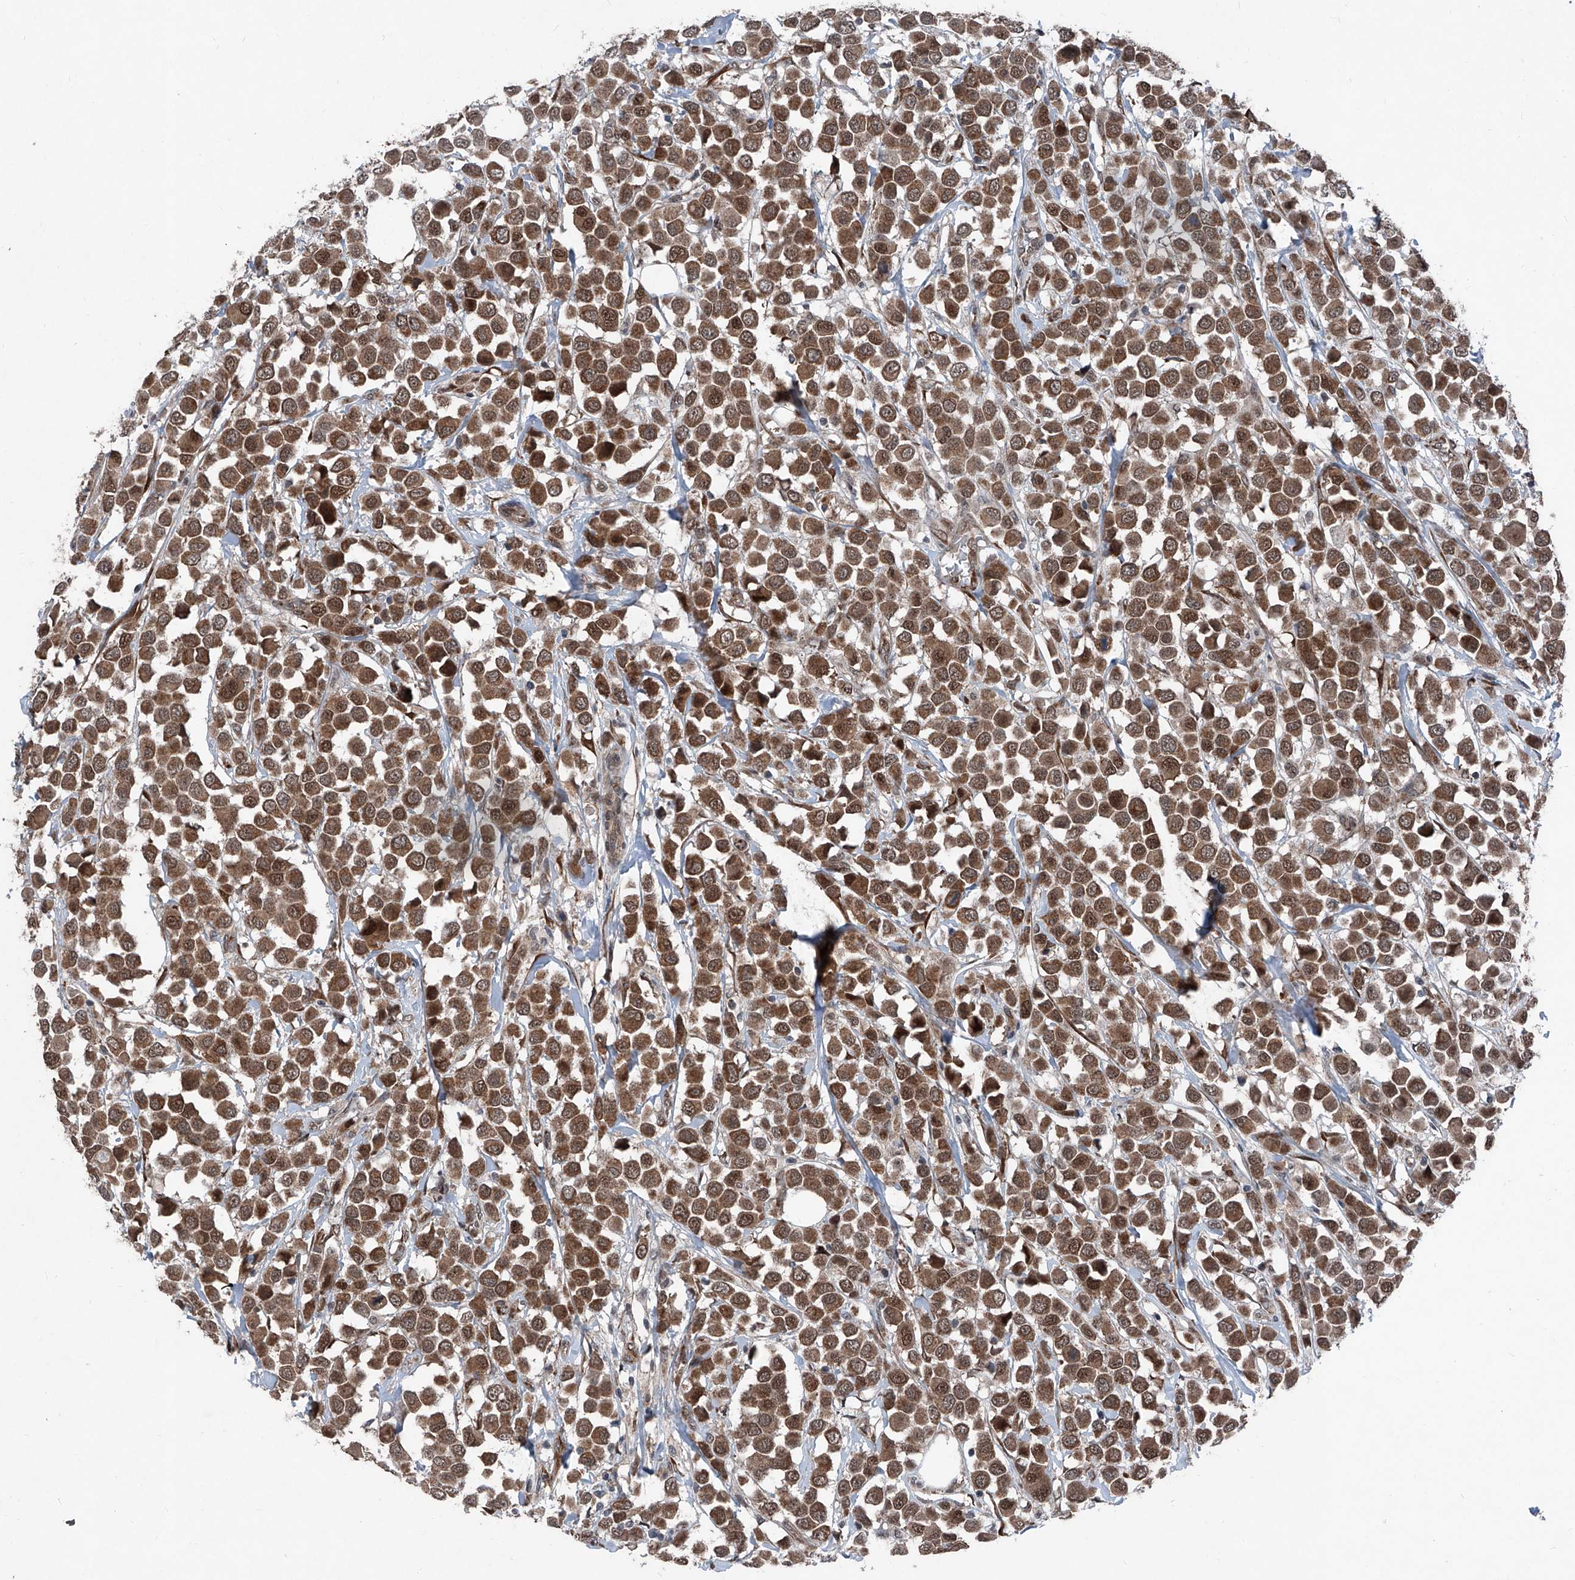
{"staining": {"intensity": "moderate", "quantity": ">75%", "location": "cytoplasmic/membranous,nuclear"}, "tissue": "breast cancer", "cell_type": "Tumor cells", "image_type": "cancer", "snomed": [{"axis": "morphology", "description": "Duct carcinoma"}, {"axis": "topography", "description": "Breast"}], "caption": "The immunohistochemical stain shows moderate cytoplasmic/membranous and nuclear expression in tumor cells of breast cancer (intraductal carcinoma) tissue.", "gene": "COA7", "patient": {"sex": "female", "age": 61}}